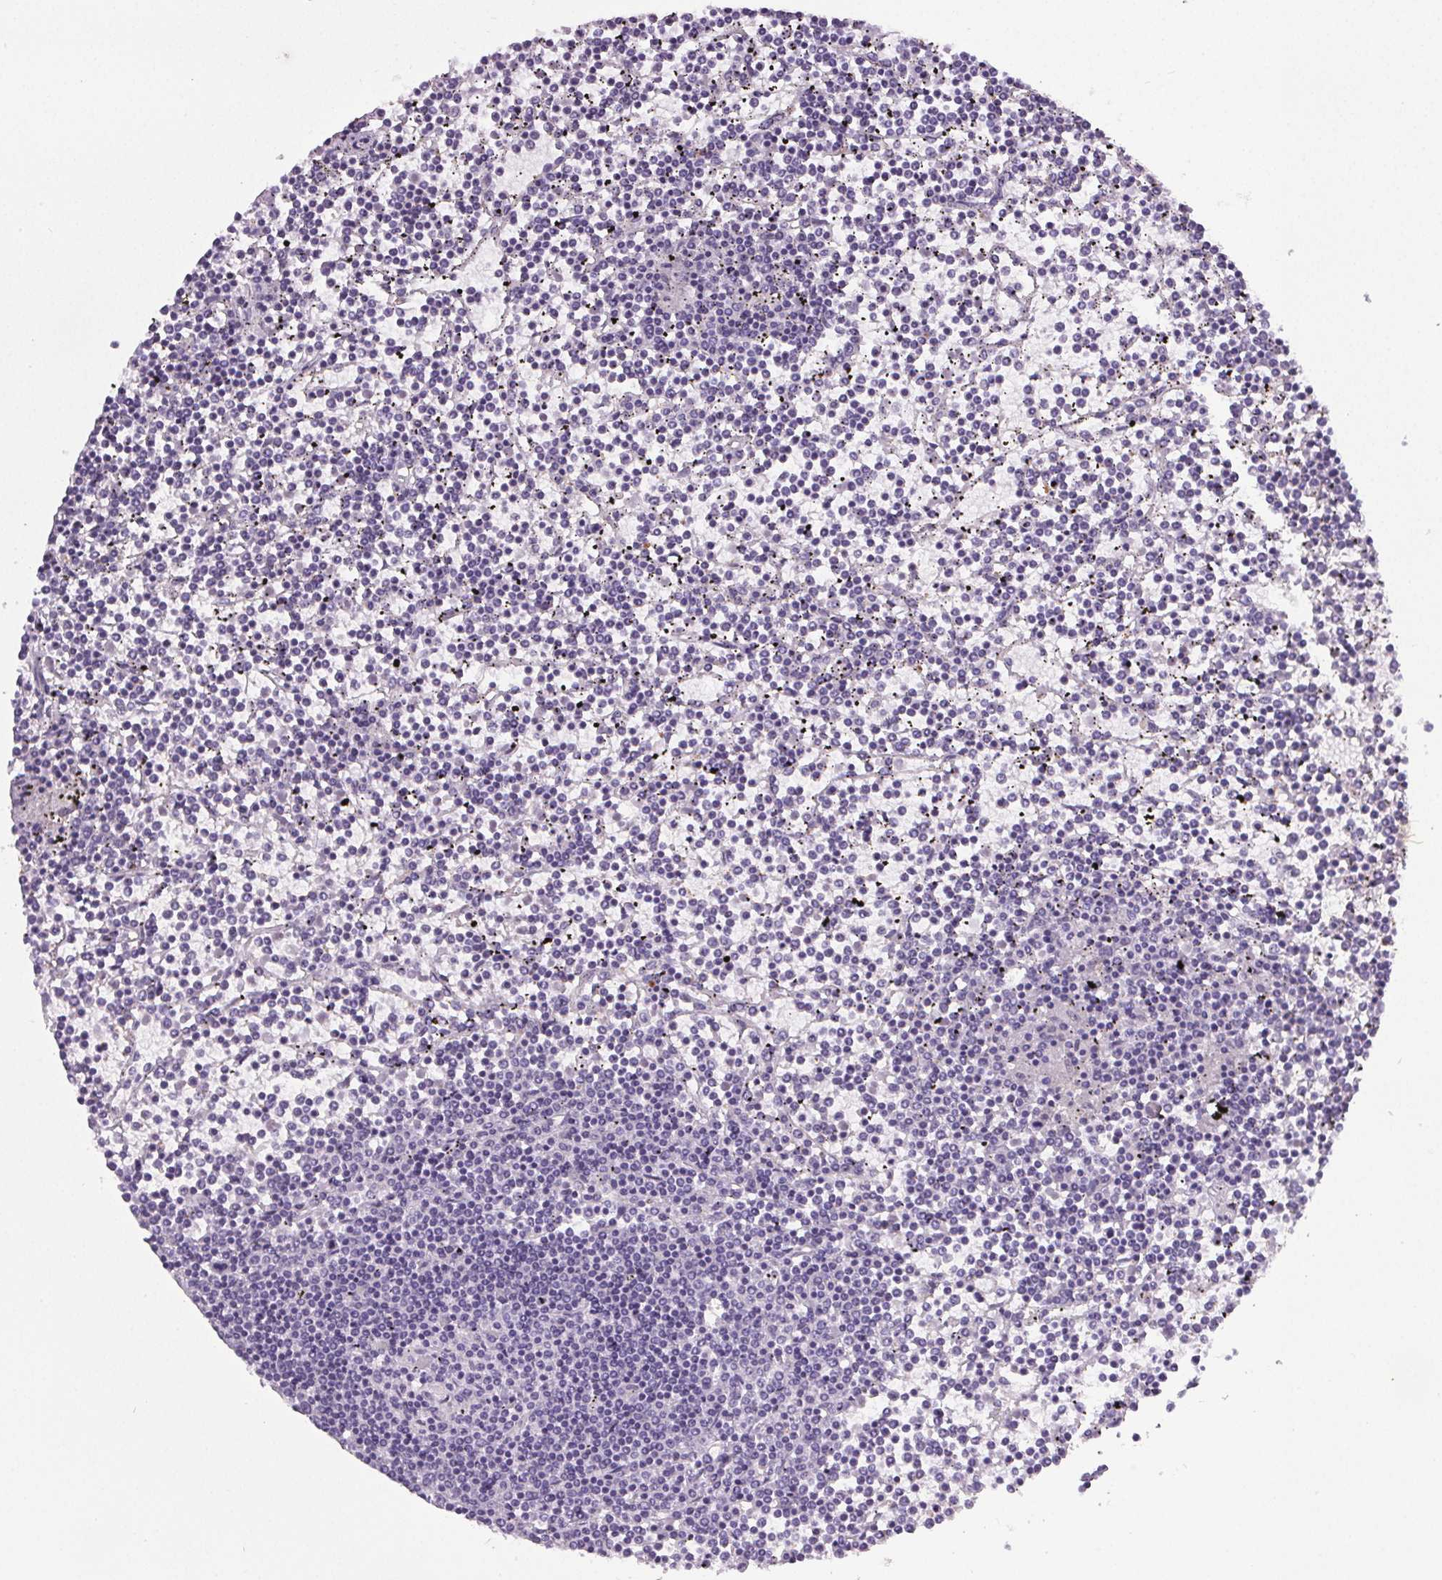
{"staining": {"intensity": "negative", "quantity": "none", "location": "none"}, "tissue": "lymphoma", "cell_type": "Tumor cells", "image_type": "cancer", "snomed": [{"axis": "morphology", "description": "Malignant lymphoma, non-Hodgkin's type, Low grade"}, {"axis": "topography", "description": "Spleen"}], "caption": "High magnification brightfield microscopy of lymphoma stained with DAB (3,3'-diaminobenzidine) (brown) and counterstained with hematoxylin (blue): tumor cells show no significant expression.", "gene": "GP6", "patient": {"sex": "female", "age": 19}}